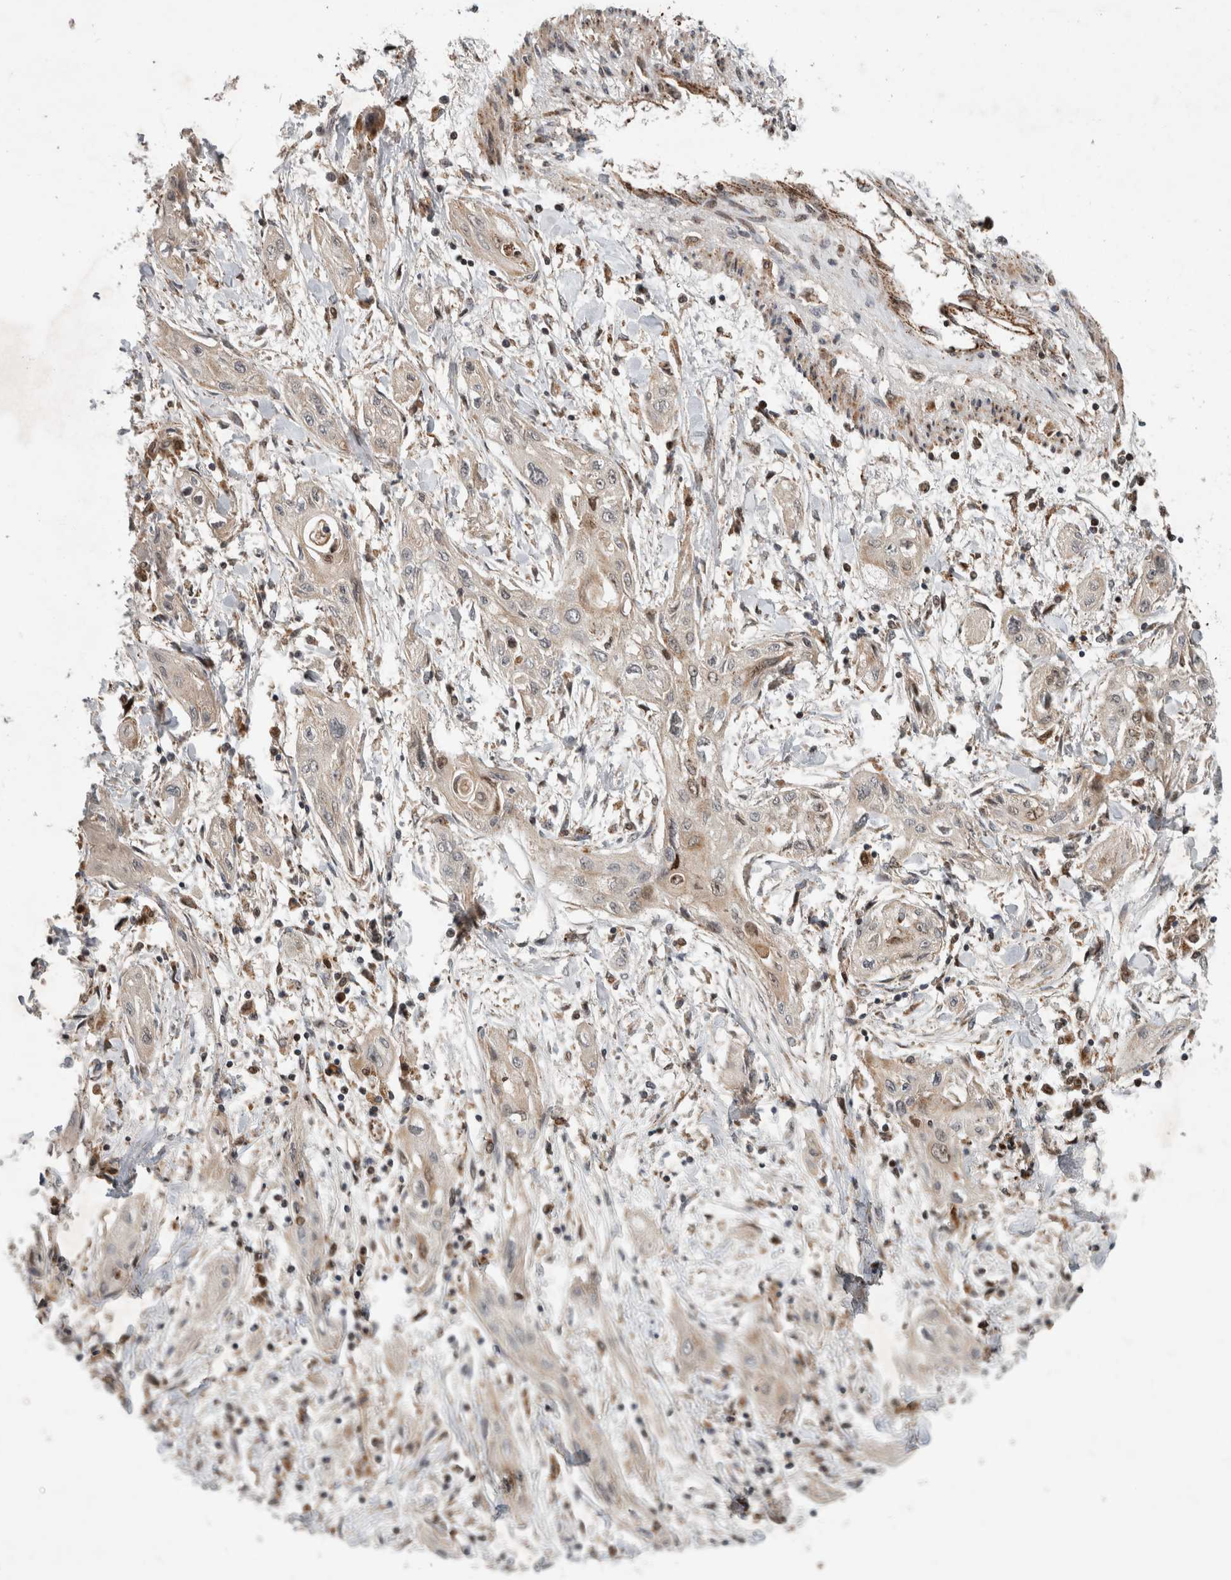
{"staining": {"intensity": "weak", "quantity": "25%-75%", "location": "cytoplasmic/membranous"}, "tissue": "lung cancer", "cell_type": "Tumor cells", "image_type": "cancer", "snomed": [{"axis": "morphology", "description": "Squamous cell carcinoma, NOS"}, {"axis": "topography", "description": "Lung"}], "caption": "Human squamous cell carcinoma (lung) stained for a protein (brown) exhibits weak cytoplasmic/membranous positive staining in about 25%-75% of tumor cells.", "gene": "INSRR", "patient": {"sex": "female", "age": 47}}